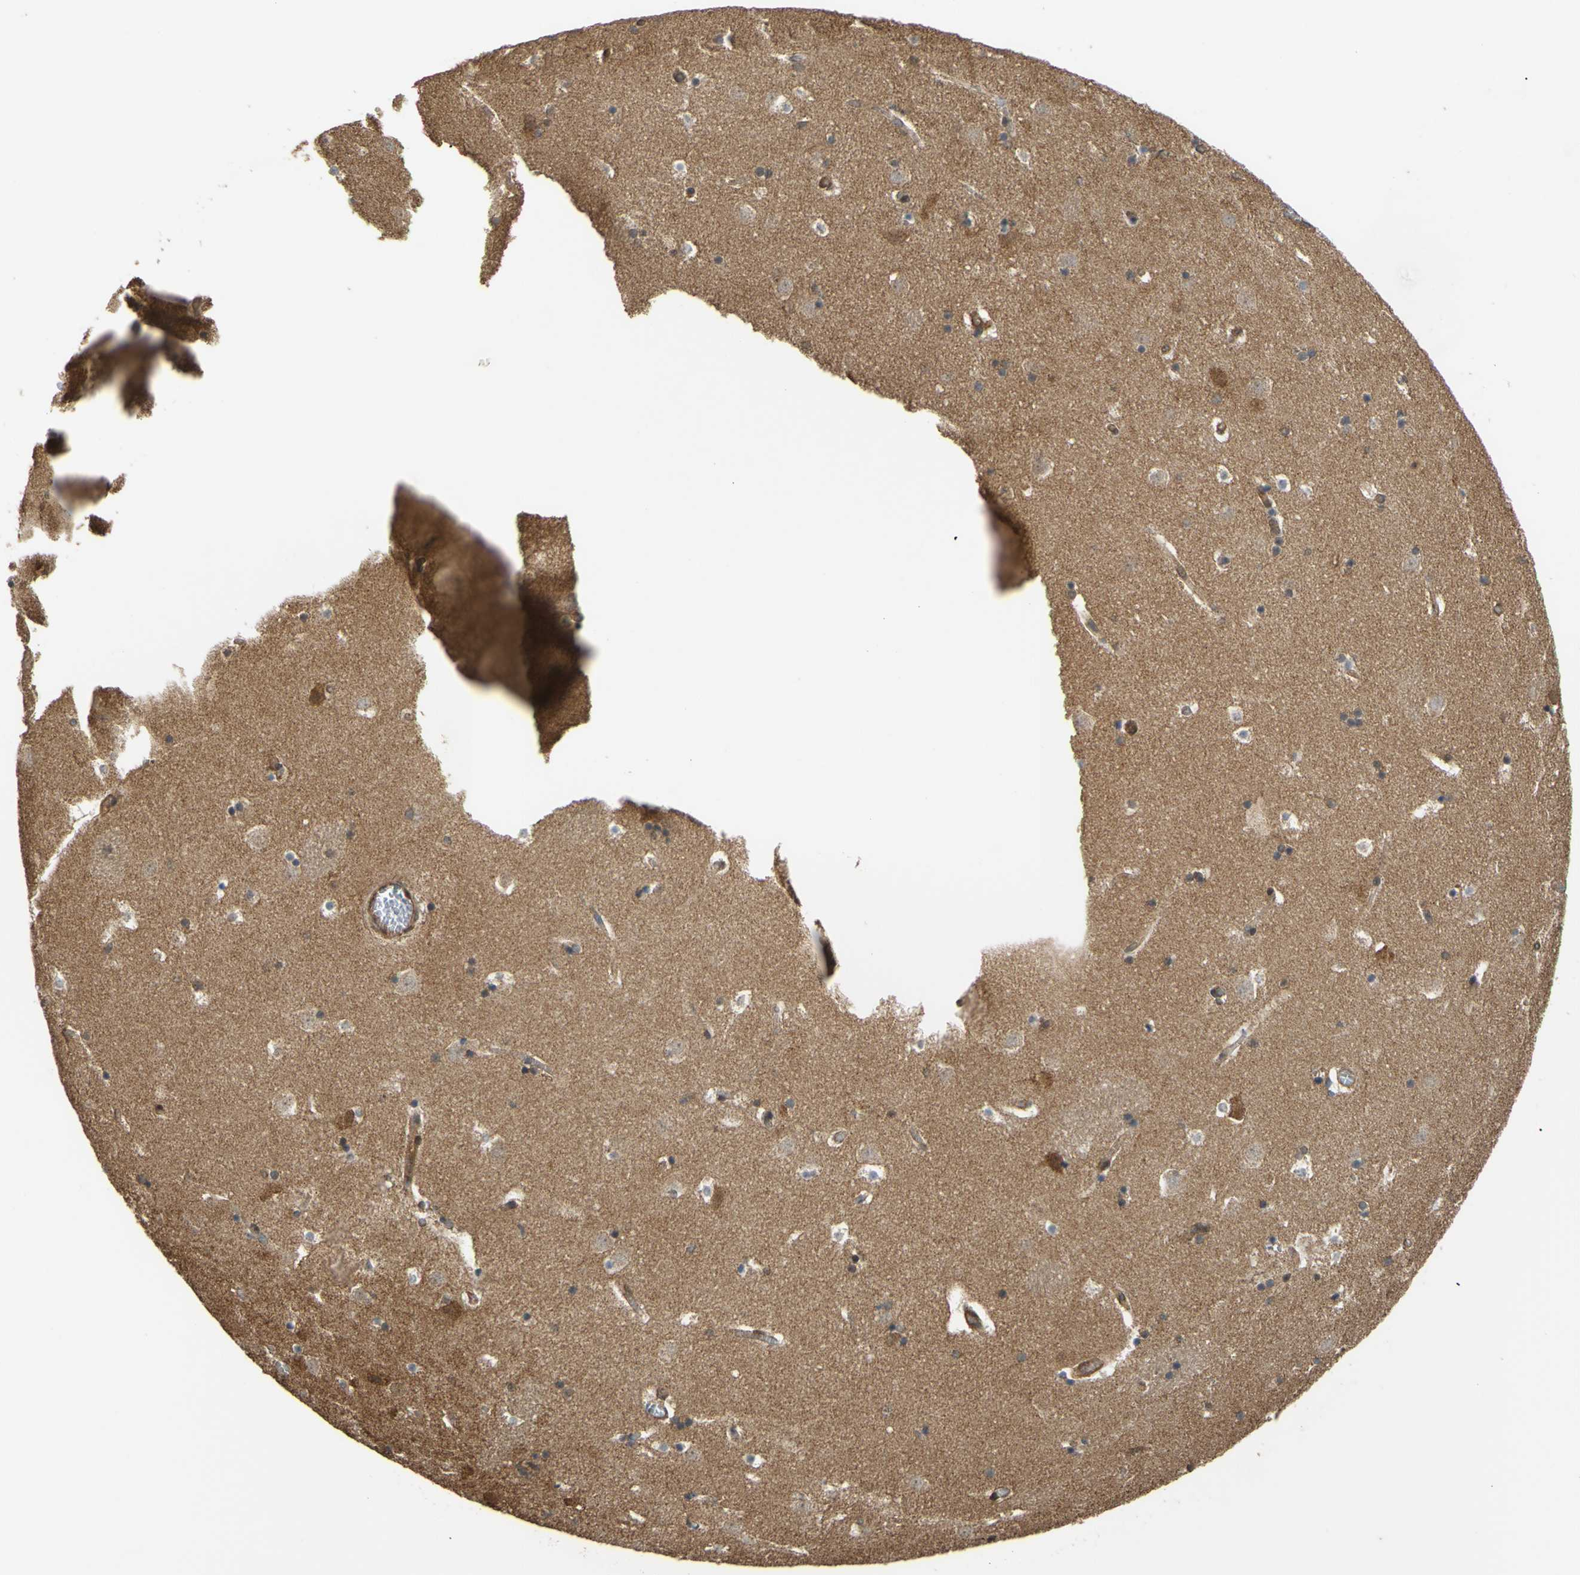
{"staining": {"intensity": "moderate", "quantity": "25%-75%", "location": "cytoplasmic/membranous"}, "tissue": "caudate", "cell_type": "Glial cells", "image_type": "normal", "snomed": [{"axis": "morphology", "description": "Normal tissue, NOS"}, {"axis": "topography", "description": "Lateral ventricle wall"}], "caption": "IHC of normal human caudate displays medium levels of moderate cytoplasmic/membranous positivity in approximately 25%-75% of glial cells.", "gene": "CTTN", "patient": {"sex": "male", "age": 45}}